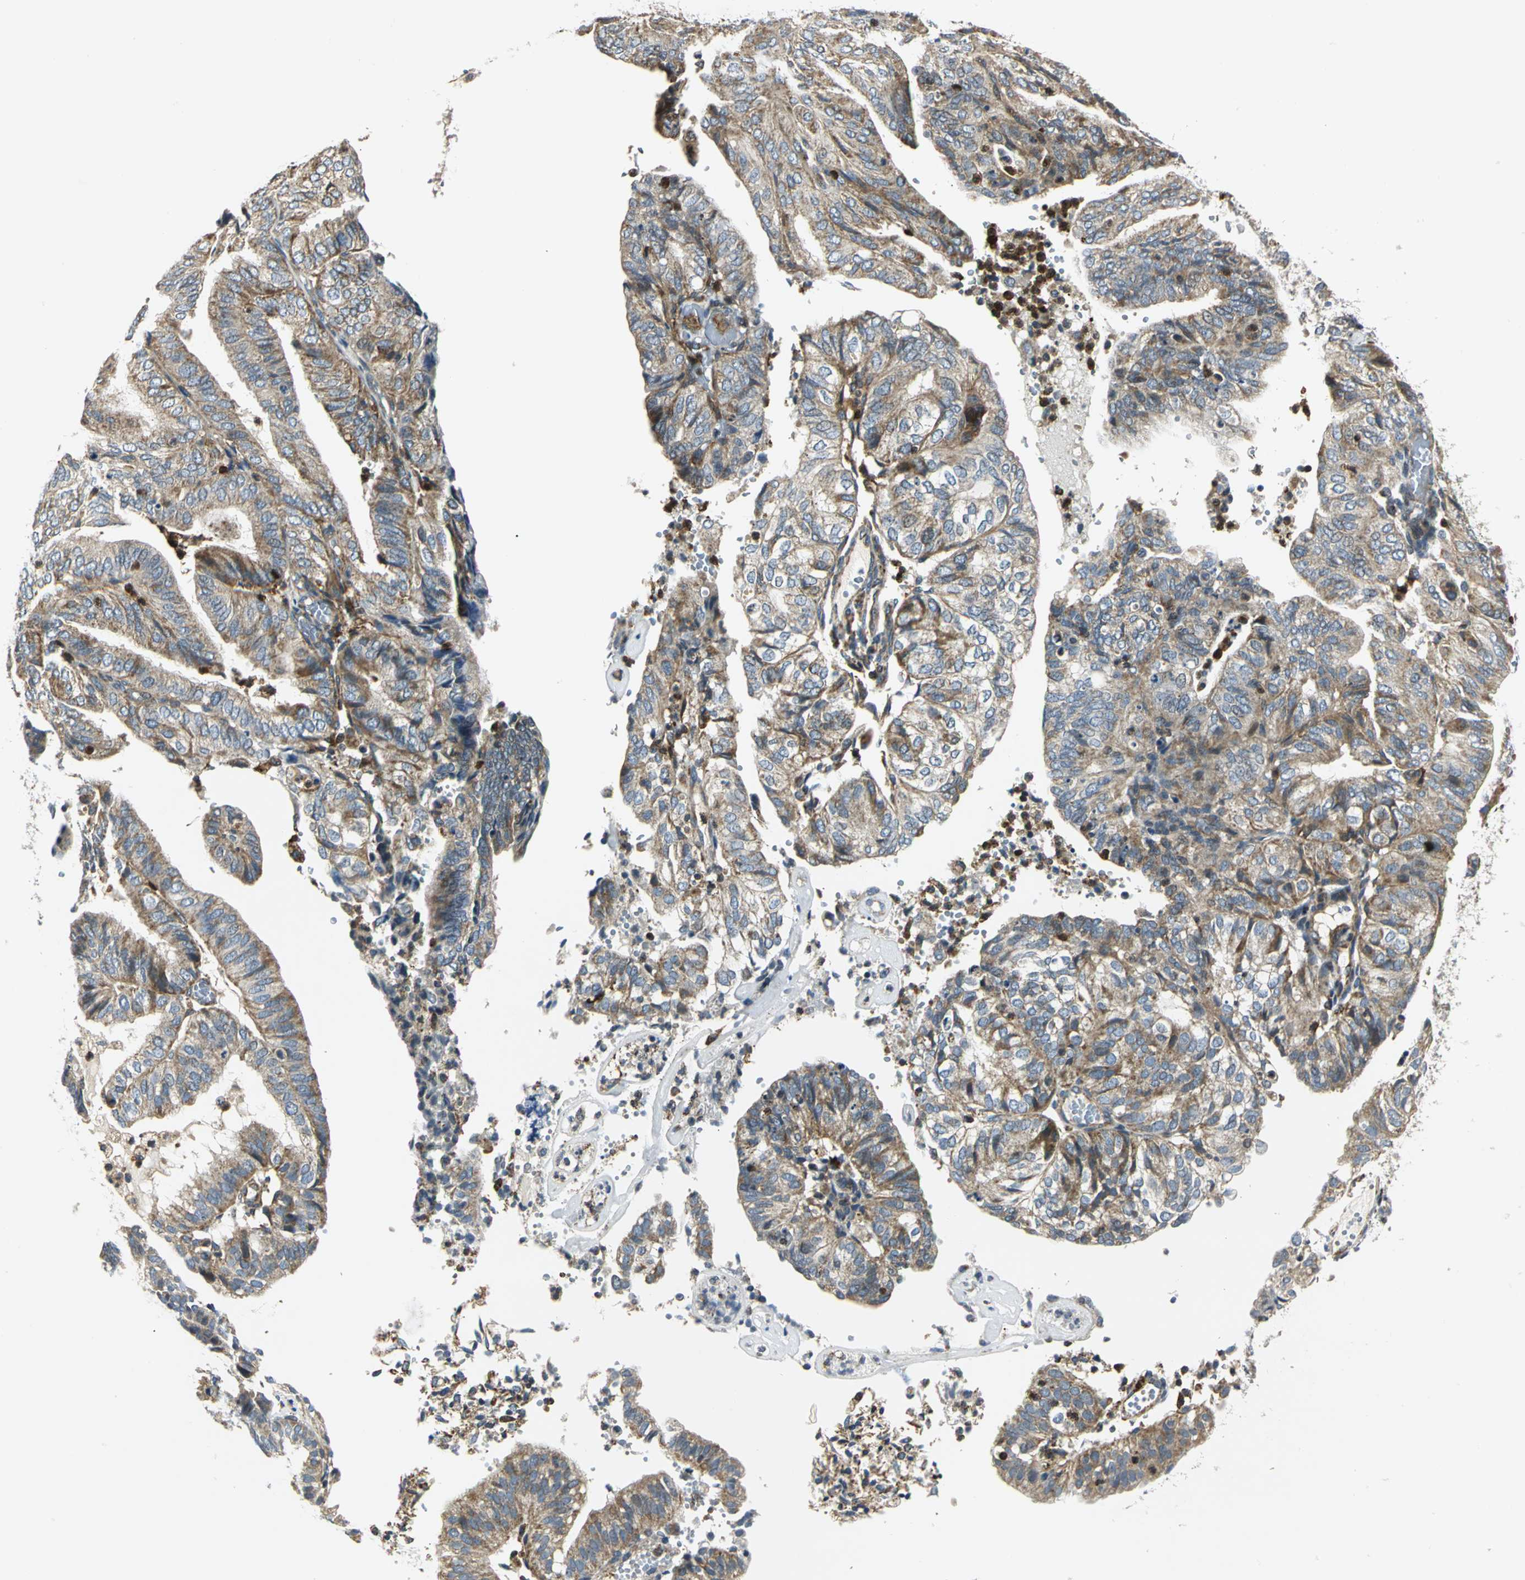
{"staining": {"intensity": "strong", "quantity": ">75%", "location": "cytoplasmic/membranous"}, "tissue": "endometrial cancer", "cell_type": "Tumor cells", "image_type": "cancer", "snomed": [{"axis": "morphology", "description": "Adenocarcinoma, NOS"}, {"axis": "topography", "description": "Uterus"}], "caption": "A high amount of strong cytoplasmic/membranous staining is appreciated in about >75% of tumor cells in endometrial cancer tissue.", "gene": "USP40", "patient": {"sex": "female", "age": 60}}